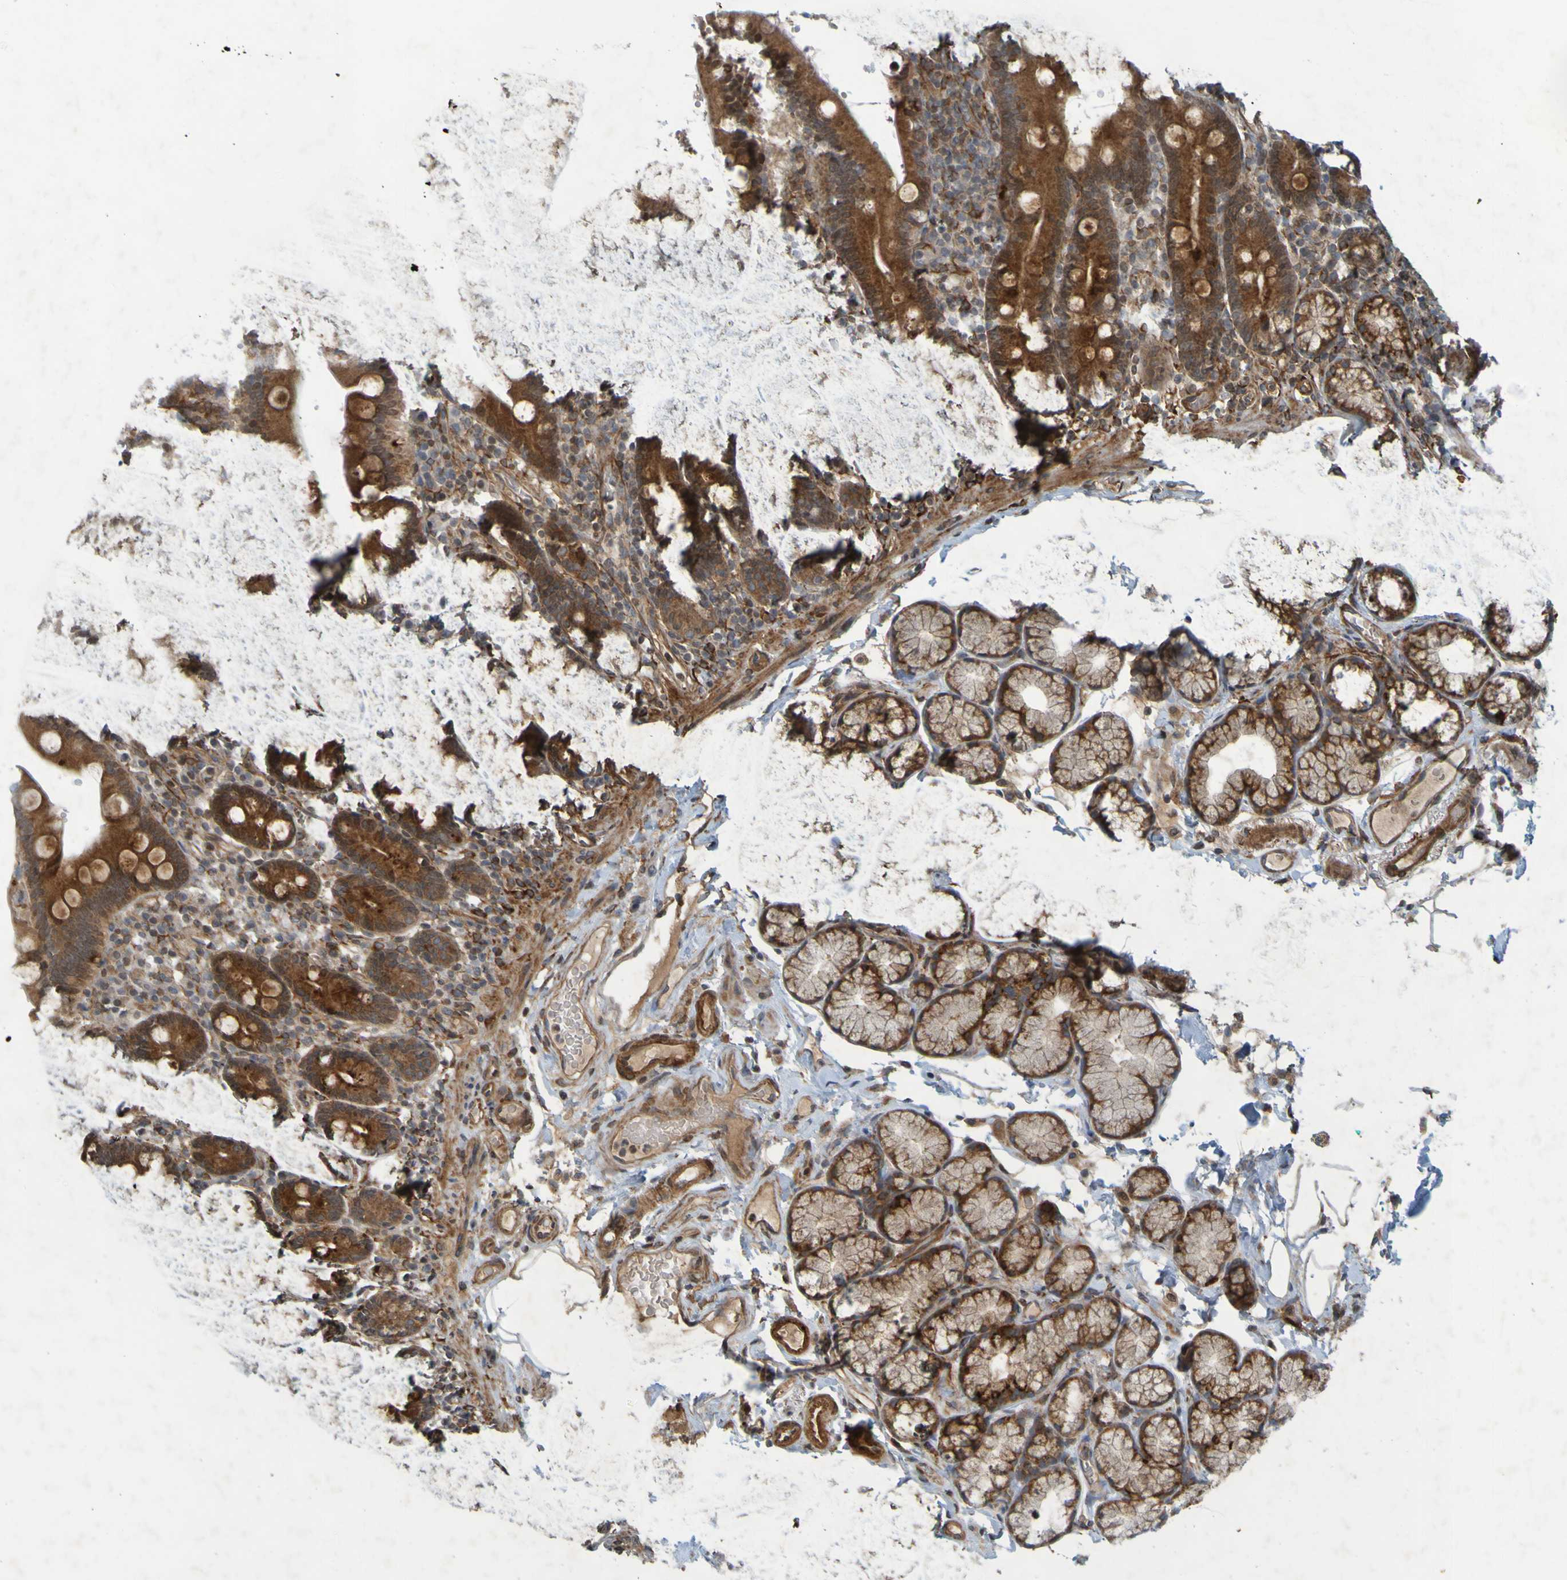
{"staining": {"intensity": "moderate", "quantity": ">75%", "location": "cytoplasmic/membranous"}, "tissue": "duodenum", "cell_type": "Glandular cells", "image_type": "normal", "snomed": [{"axis": "morphology", "description": "Normal tissue, NOS"}, {"axis": "topography", "description": "Small intestine, NOS"}], "caption": "The immunohistochemical stain labels moderate cytoplasmic/membranous expression in glandular cells of benign duodenum. Nuclei are stained in blue.", "gene": "GUCY1A1", "patient": {"sex": "female", "age": 71}}